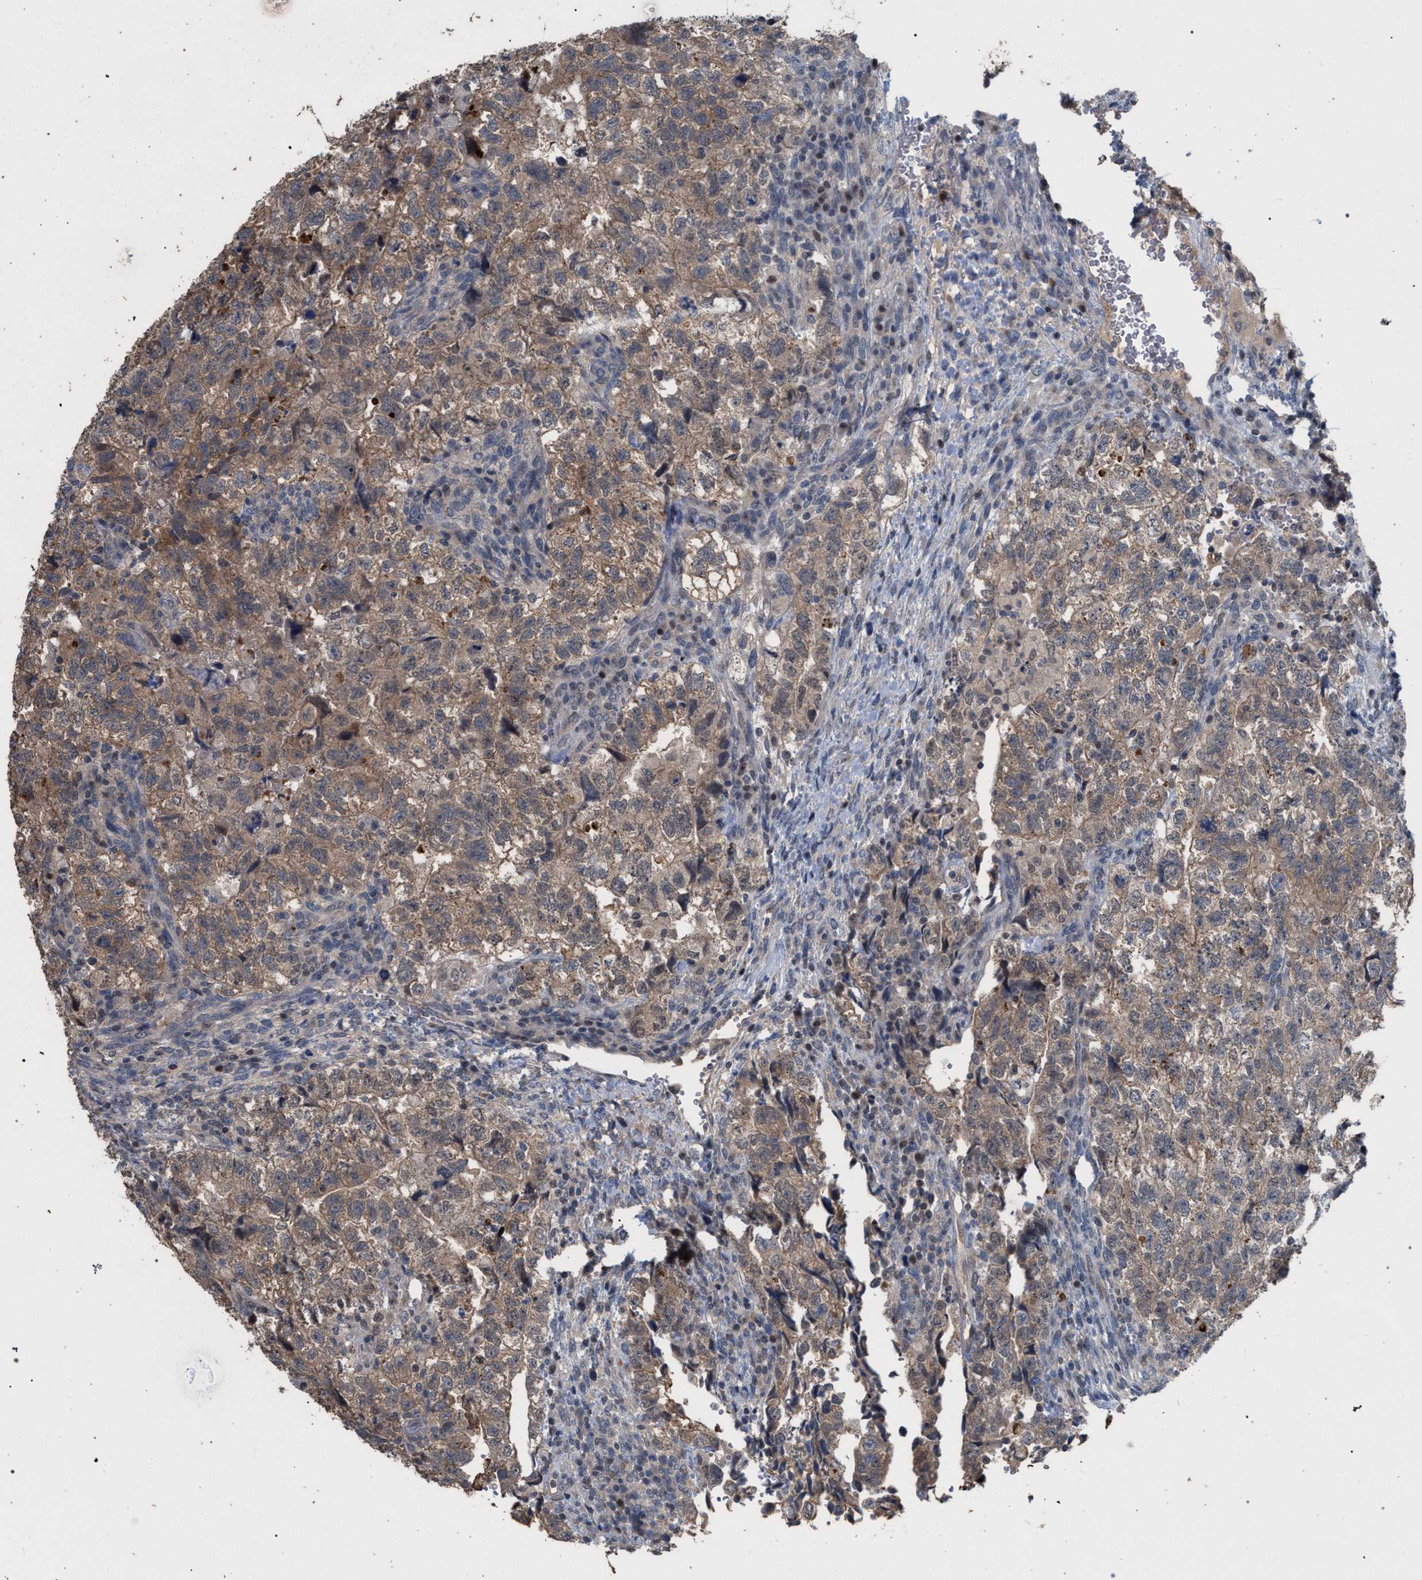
{"staining": {"intensity": "moderate", "quantity": ">75%", "location": "cytoplasmic/membranous"}, "tissue": "testis cancer", "cell_type": "Tumor cells", "image_type": "cancer", "snomed": [{"axis": "morphology", "description": "Carcinoma, Embryonal, NOS"}, {"axis": "topography", "description": "Testis"}], "caption": "Testis cancer (embryonal carcinoma) stained with immunohistochemistry (IHC) shows moderate cytoplasmic/membranous staining in approximately >75% of tumor cells. The protein of interest is shown in brown color, while the nuclei are stained blue.", "gene": "TECPR1", "patient": {"sex": "male", "age": 36}}